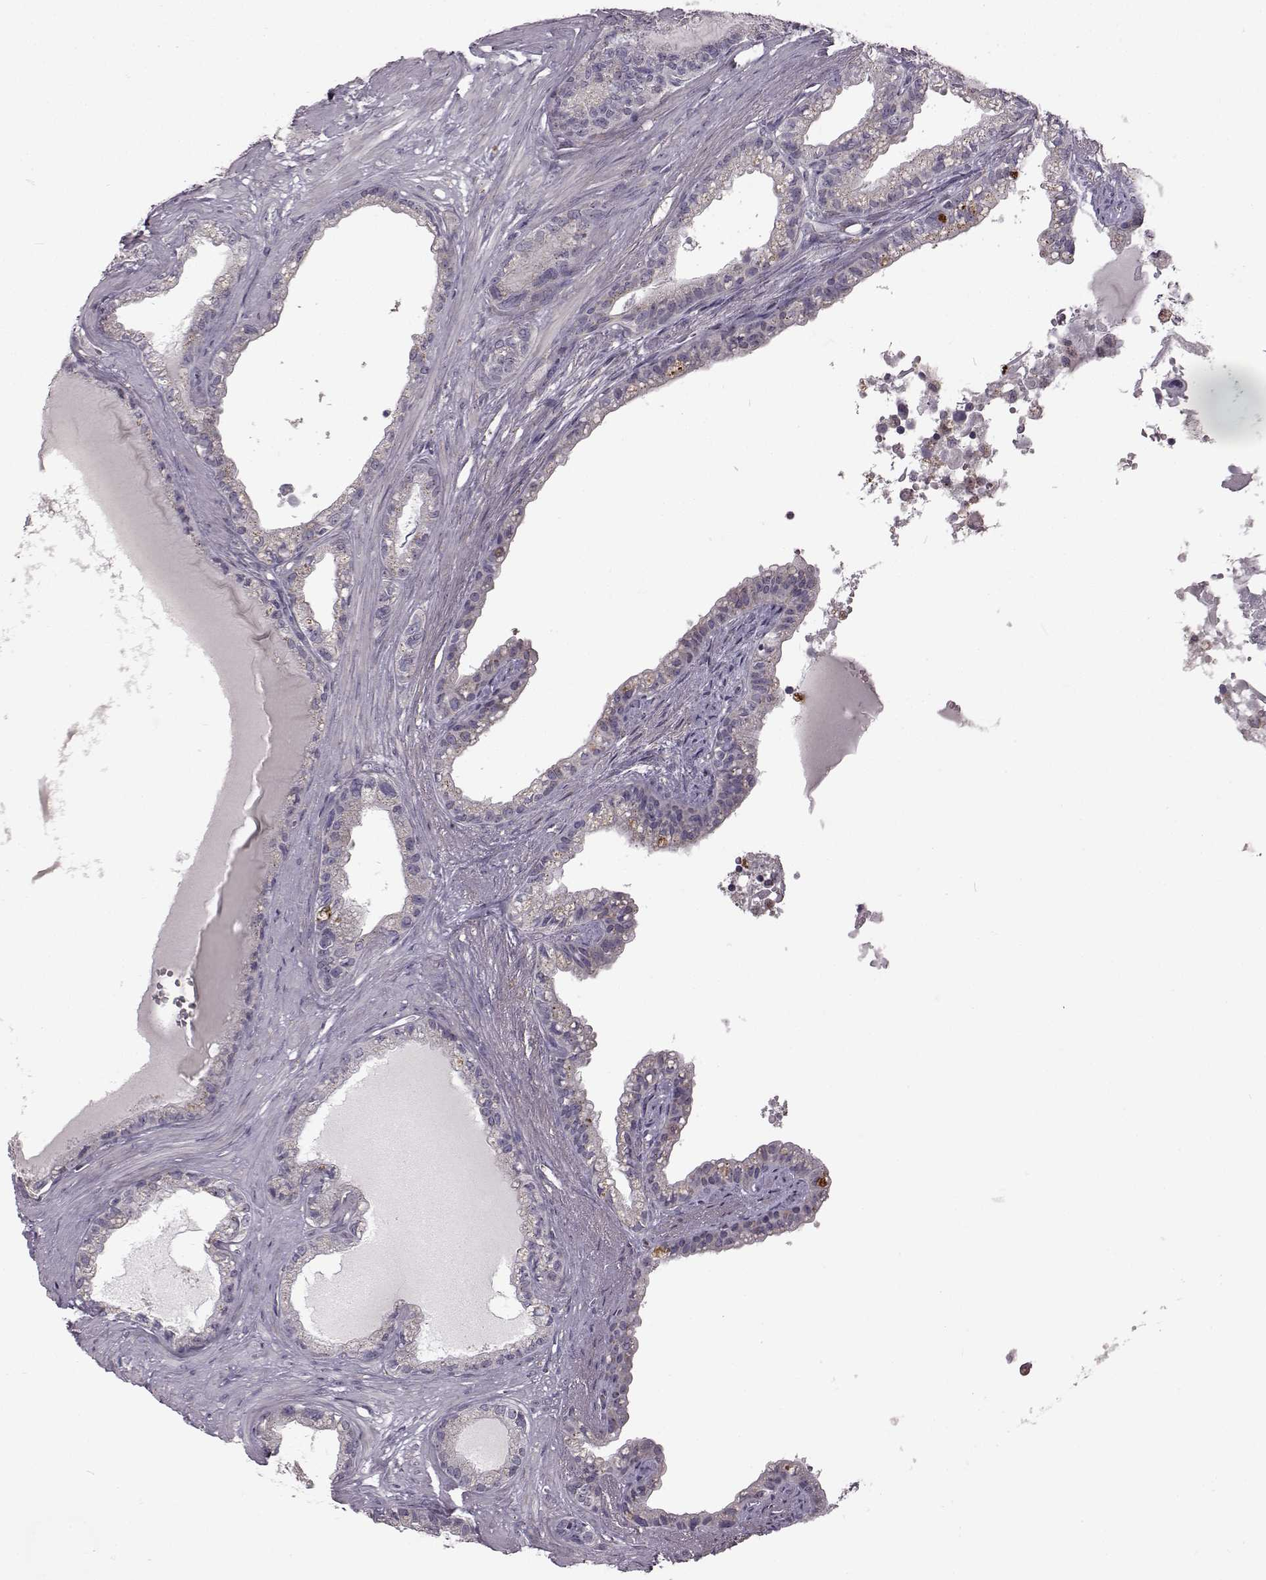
{"staining": {"intensity": "weak", "quantity": "<25%", "location": "cytoplasmic/membranous"}, "tissue": "seminal vesicle", "cell_type": "Glandular cells", "image_type": "normal", "snomed": [{"axis": "morphology", "description": "Normal tissue, NOS"}, {"axis": "morphology", "description": "Urothelial carcinoma, NOS"}, {"axis": "topography", "description": "Urinary bladder"}, {"axis": "topography", "description": "Seminal veicle"}], "caption": "DAB immunohistochemical staining of normal human seminal vesicle shows no significant staining in glandular cells. (Immunohistochemistry (ihc), brightfield microscopy, high magnification).", "gene": "B3GNT6", "patient": {"sex": "male", "age": 76}}